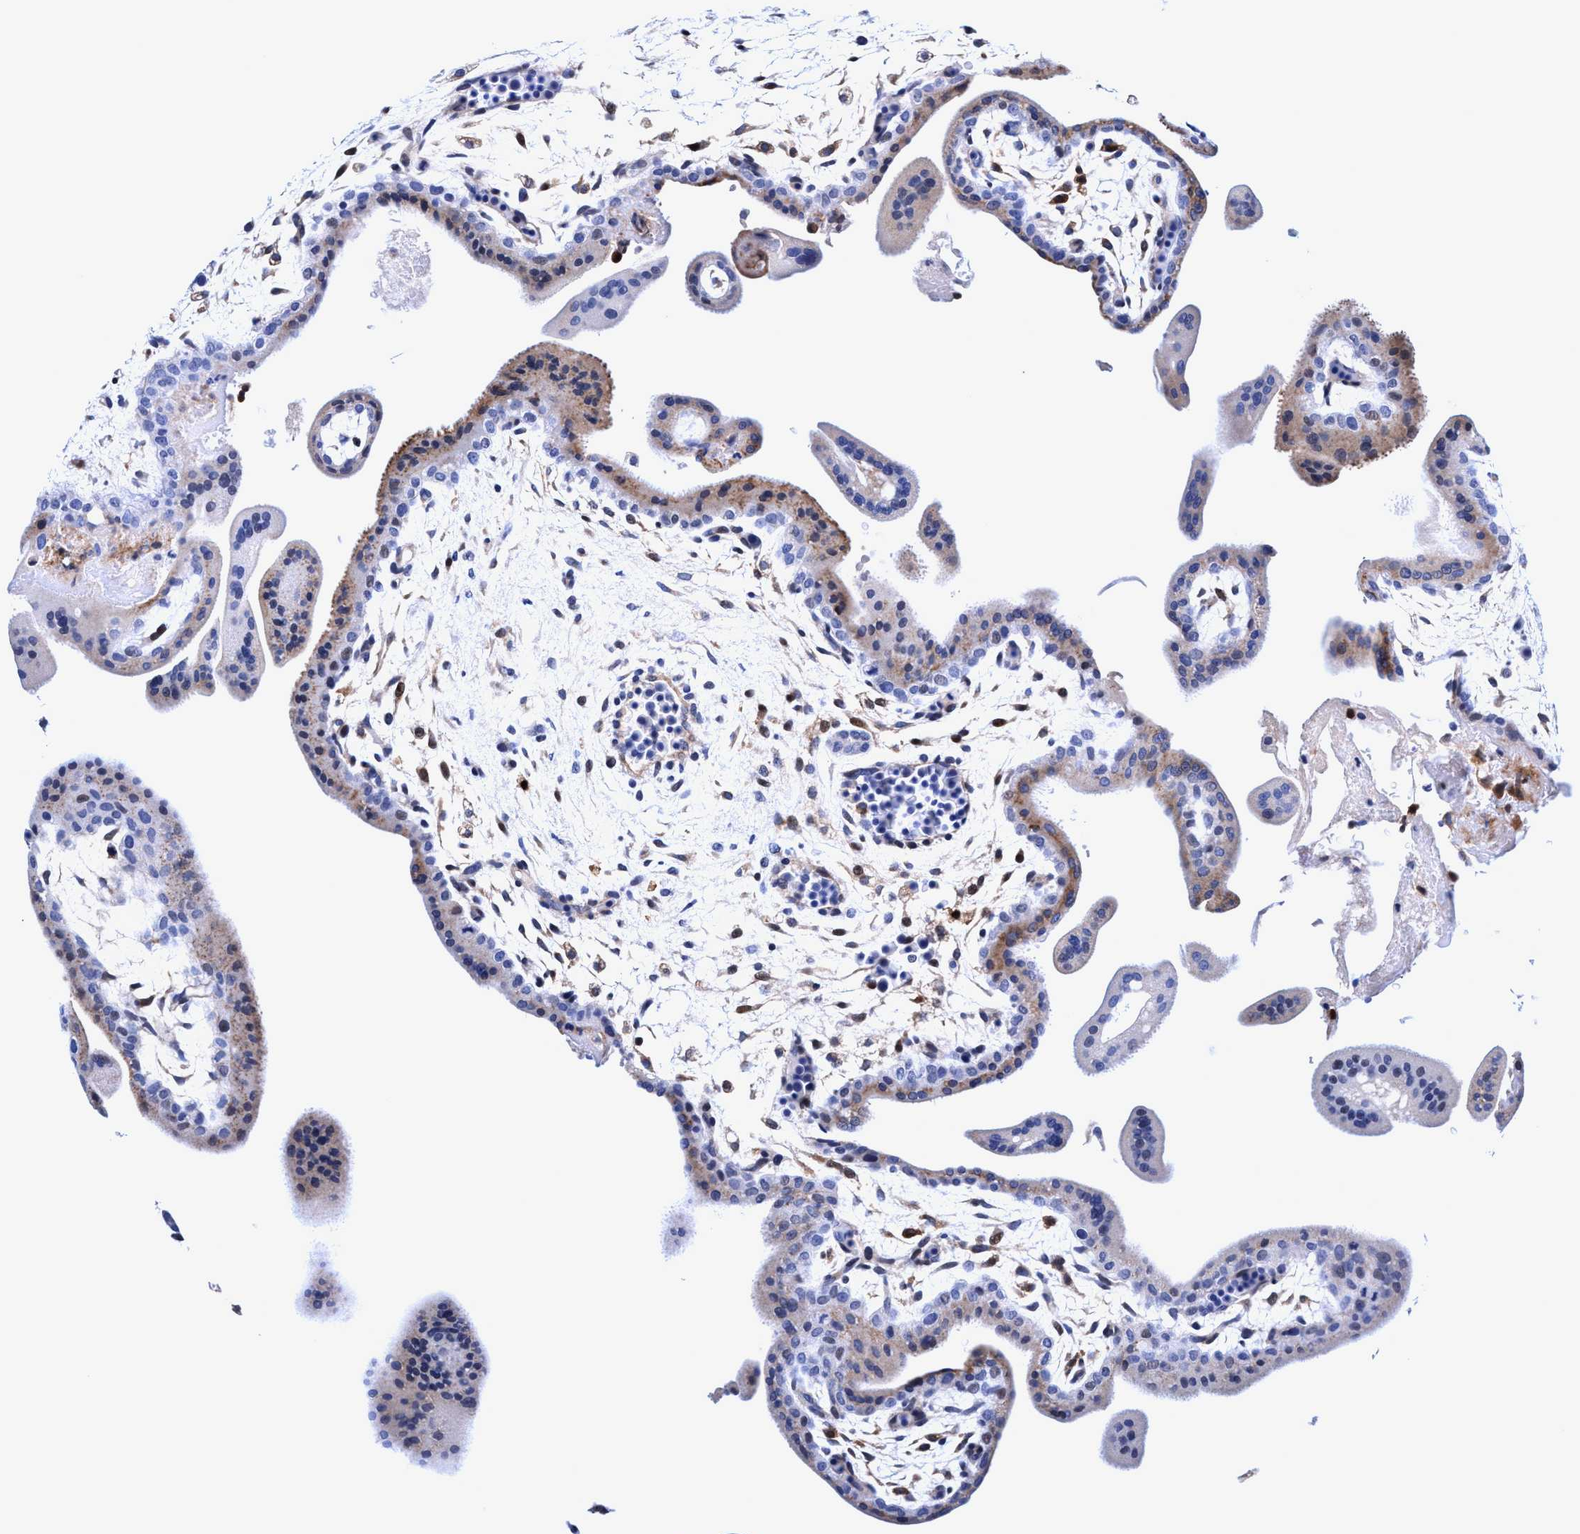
{"staining": {"intensity": "moderate", "quantity": "<25%", "location": "cytoplasmic/membranous"}, "tissue": "placenta", "cell_type": "Trophoblastic cells", "image_type": "normal", "snomed": [{"axis": "morphology", "description": "Normal tissue, NOS"}, {"axis": "topography", "description": "Placenta"}], "caption": "Brown immunohistochemical staining in benign placenta exhibits moderate cytoplasmic/membranous positivity in about <25% of trophoblastic cells. (DAB (3,3'-diaminobenzidine) IHC, brown staining for protein, blue staining for nuclei).", "gene": "UBALD2", "patient": {"sex": "female", "age": 35}}